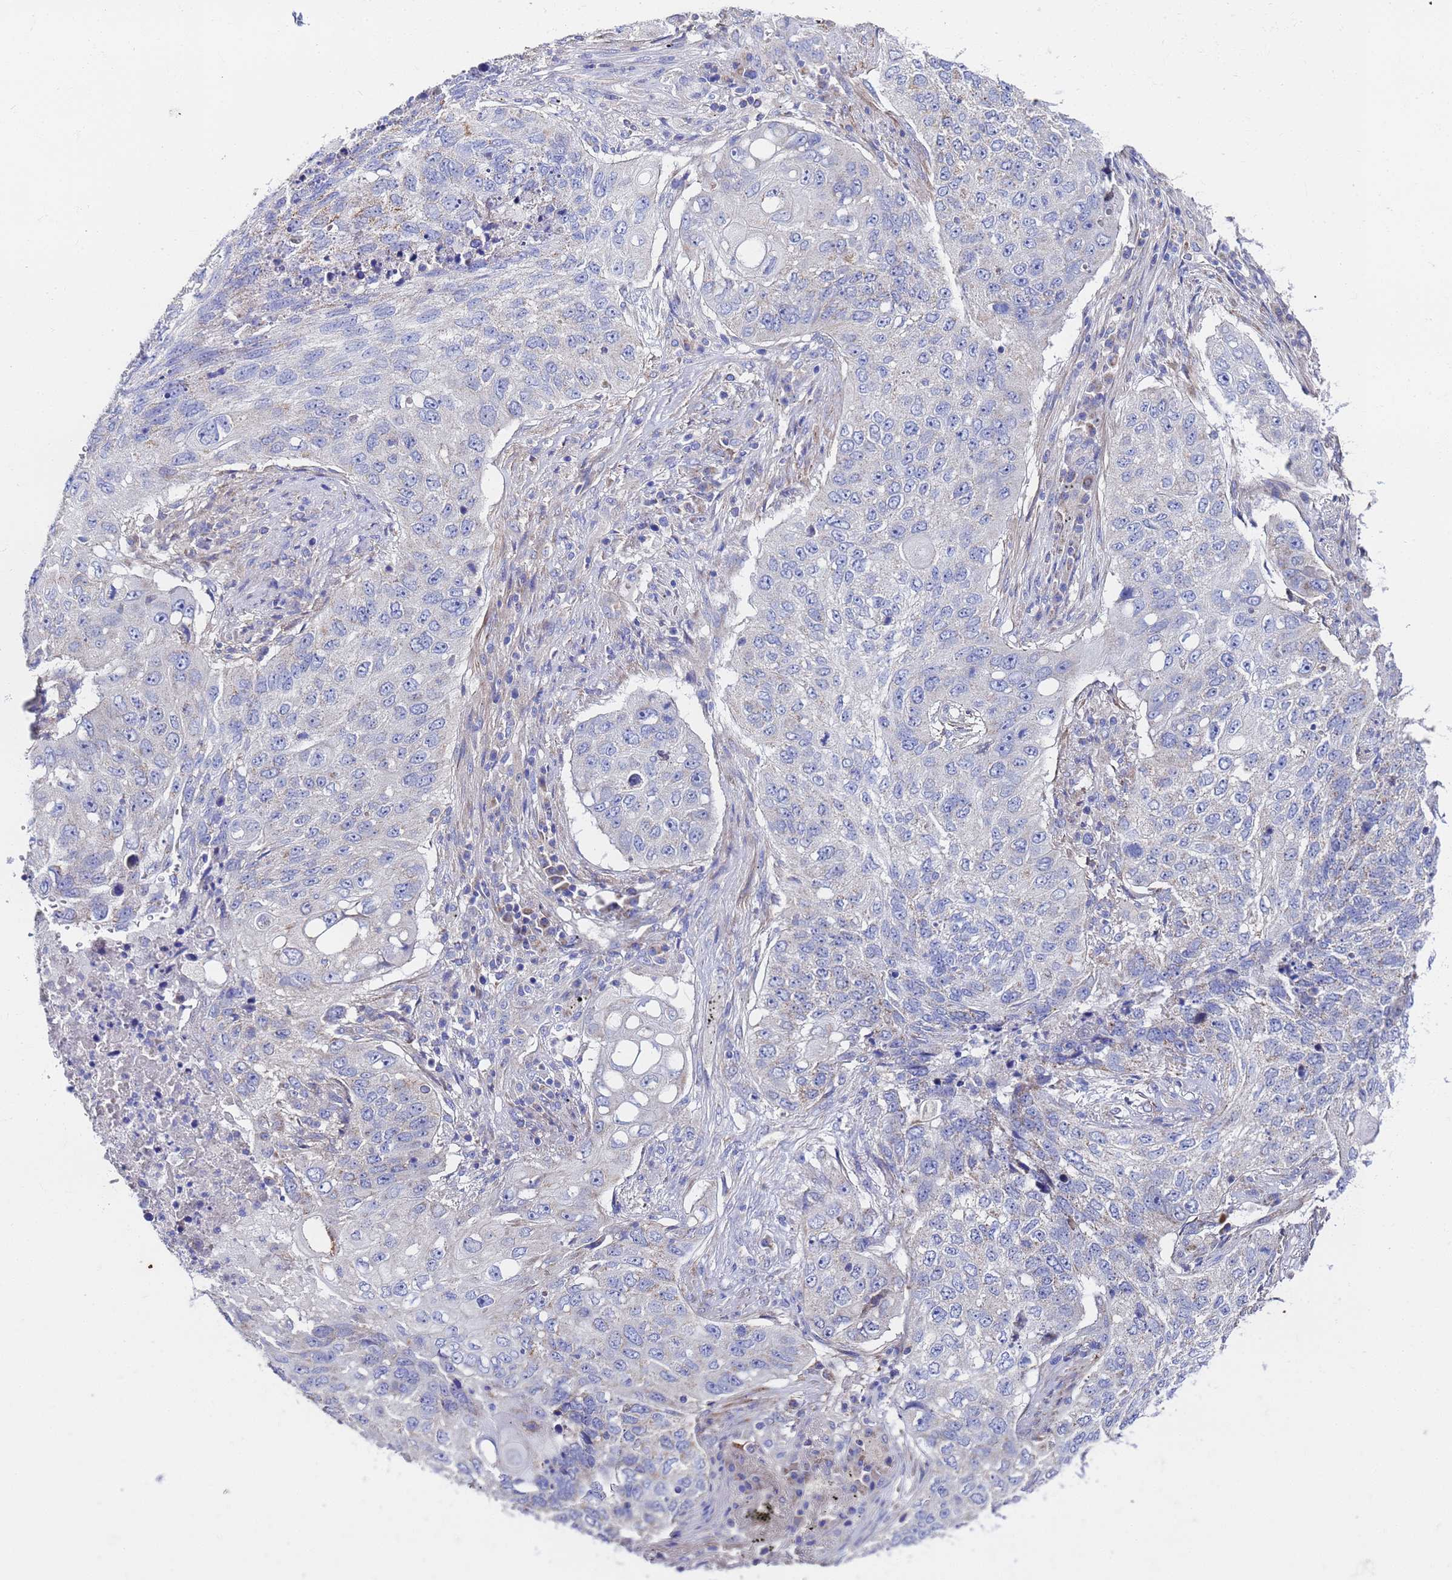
{"staining": {"intensity": "negative", "quantity": "none", "location": "none"}, "tissue": "lung cancer", "cell_type": "Tumor cells", "image_type": "cancer", "snomed": [{"axis": "morphology", "description": "Squamous cell carcinoma, NOS"}, {"axis": "topography", "description": "Lung"}], "caption": "A micrograph of human squamous cell carcinoma (lung) is negative for staining in tumor cells.", "gene": "FAHD2A", "patient": {"sex": "female", "age": 63}}